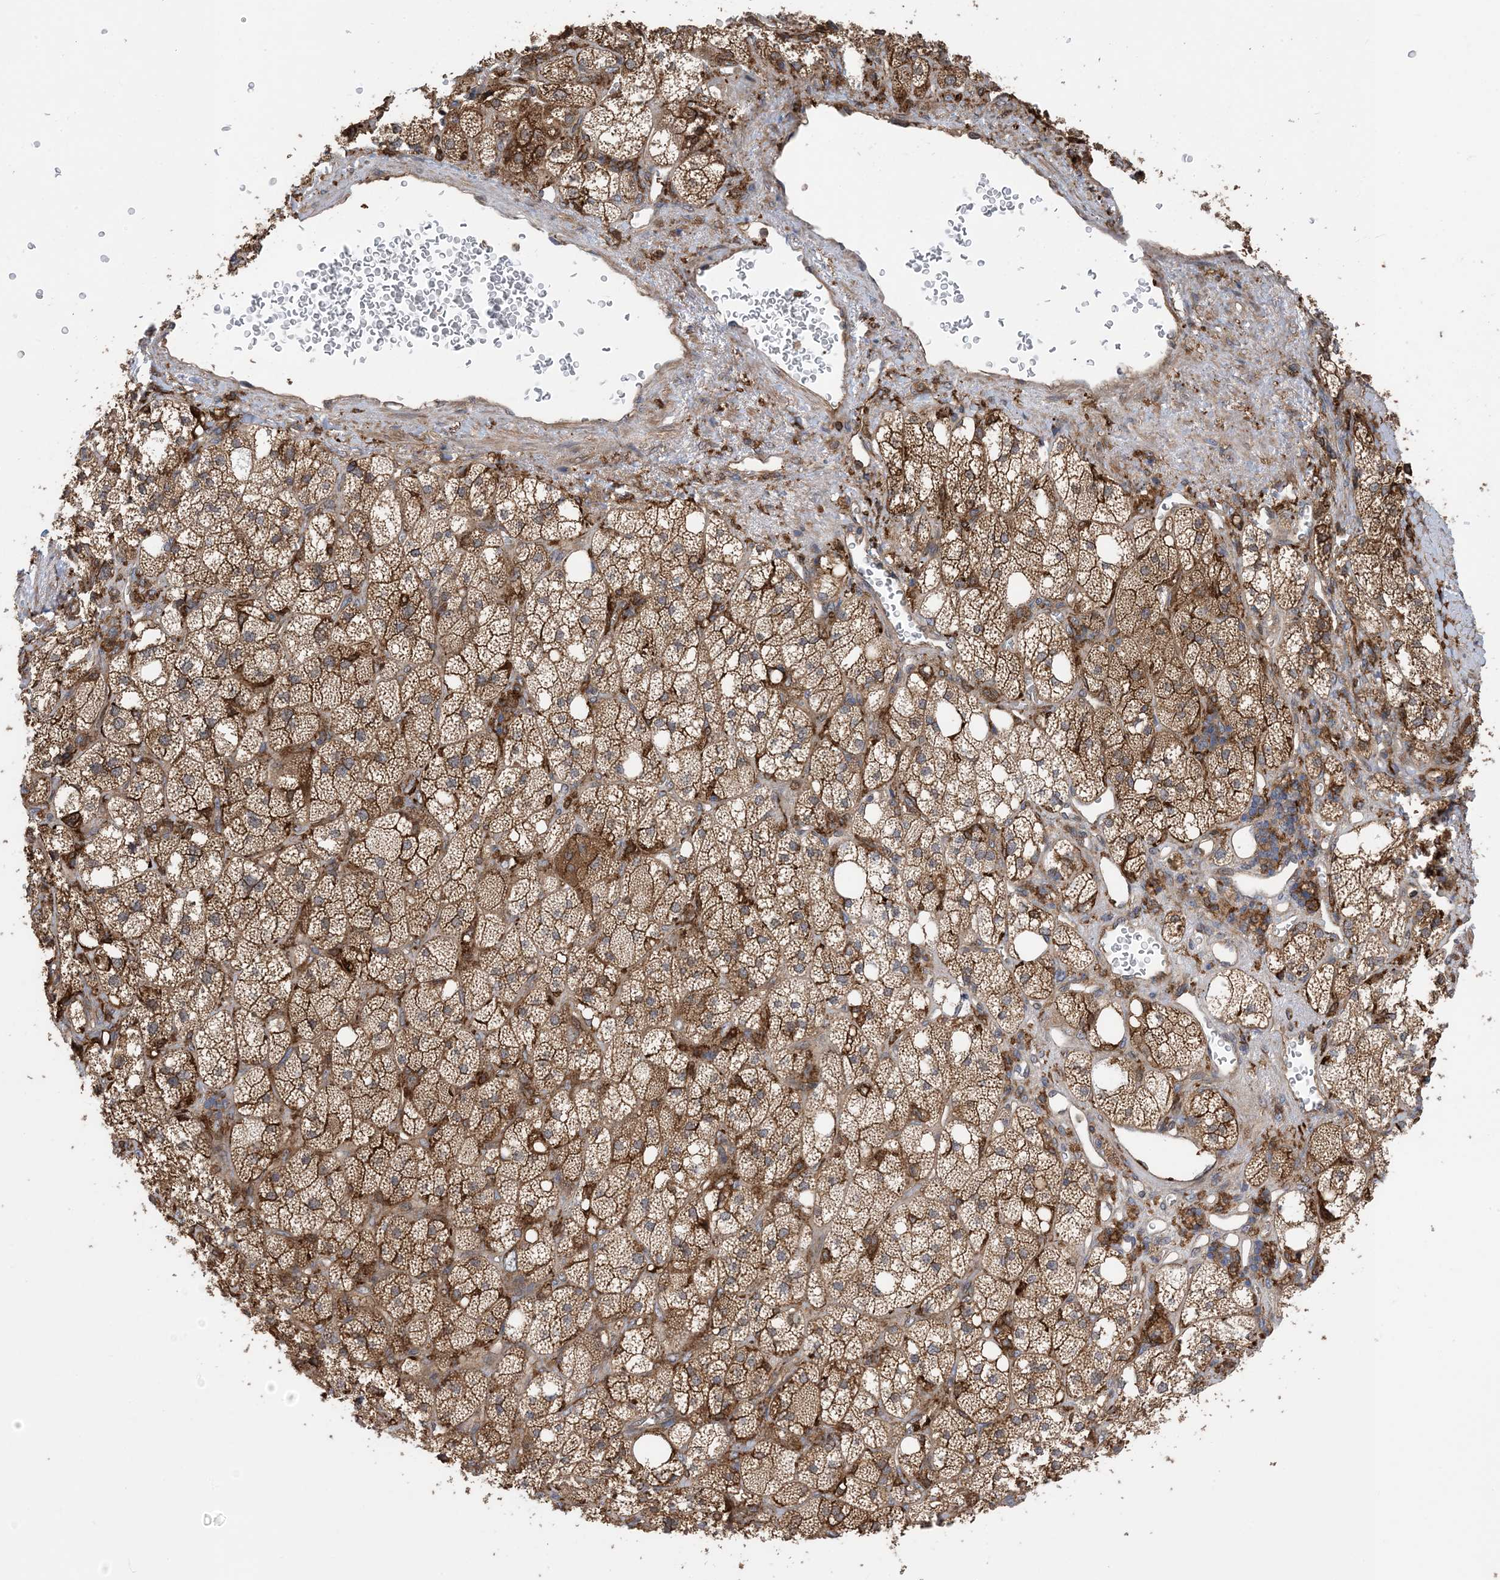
{"staining": {"intensity": "moderate", "quantity": ">75%", "location": "cytoplasmic/membranous"}, "tissue": "adrenal gland", "cell_type": "Glandular cells", "image_type": "normal", "snomed": [{"axis": "morphology", "description": "Normal tissue, NOS"}, {"axis": "topography", "description": "Adrenal gland"}], "caption": "IHC photomicrograph of benign adrenal gland: human adrenal gland stained using IHC displays medium levels of moderate protein expression localized specifically in the cytoplasmic/membranous of glandular cells, appearing as a cytoplasmic/membranous brown color.", "gene": "HS1BP3", "patient": {"sex": "male", "age": 61}}